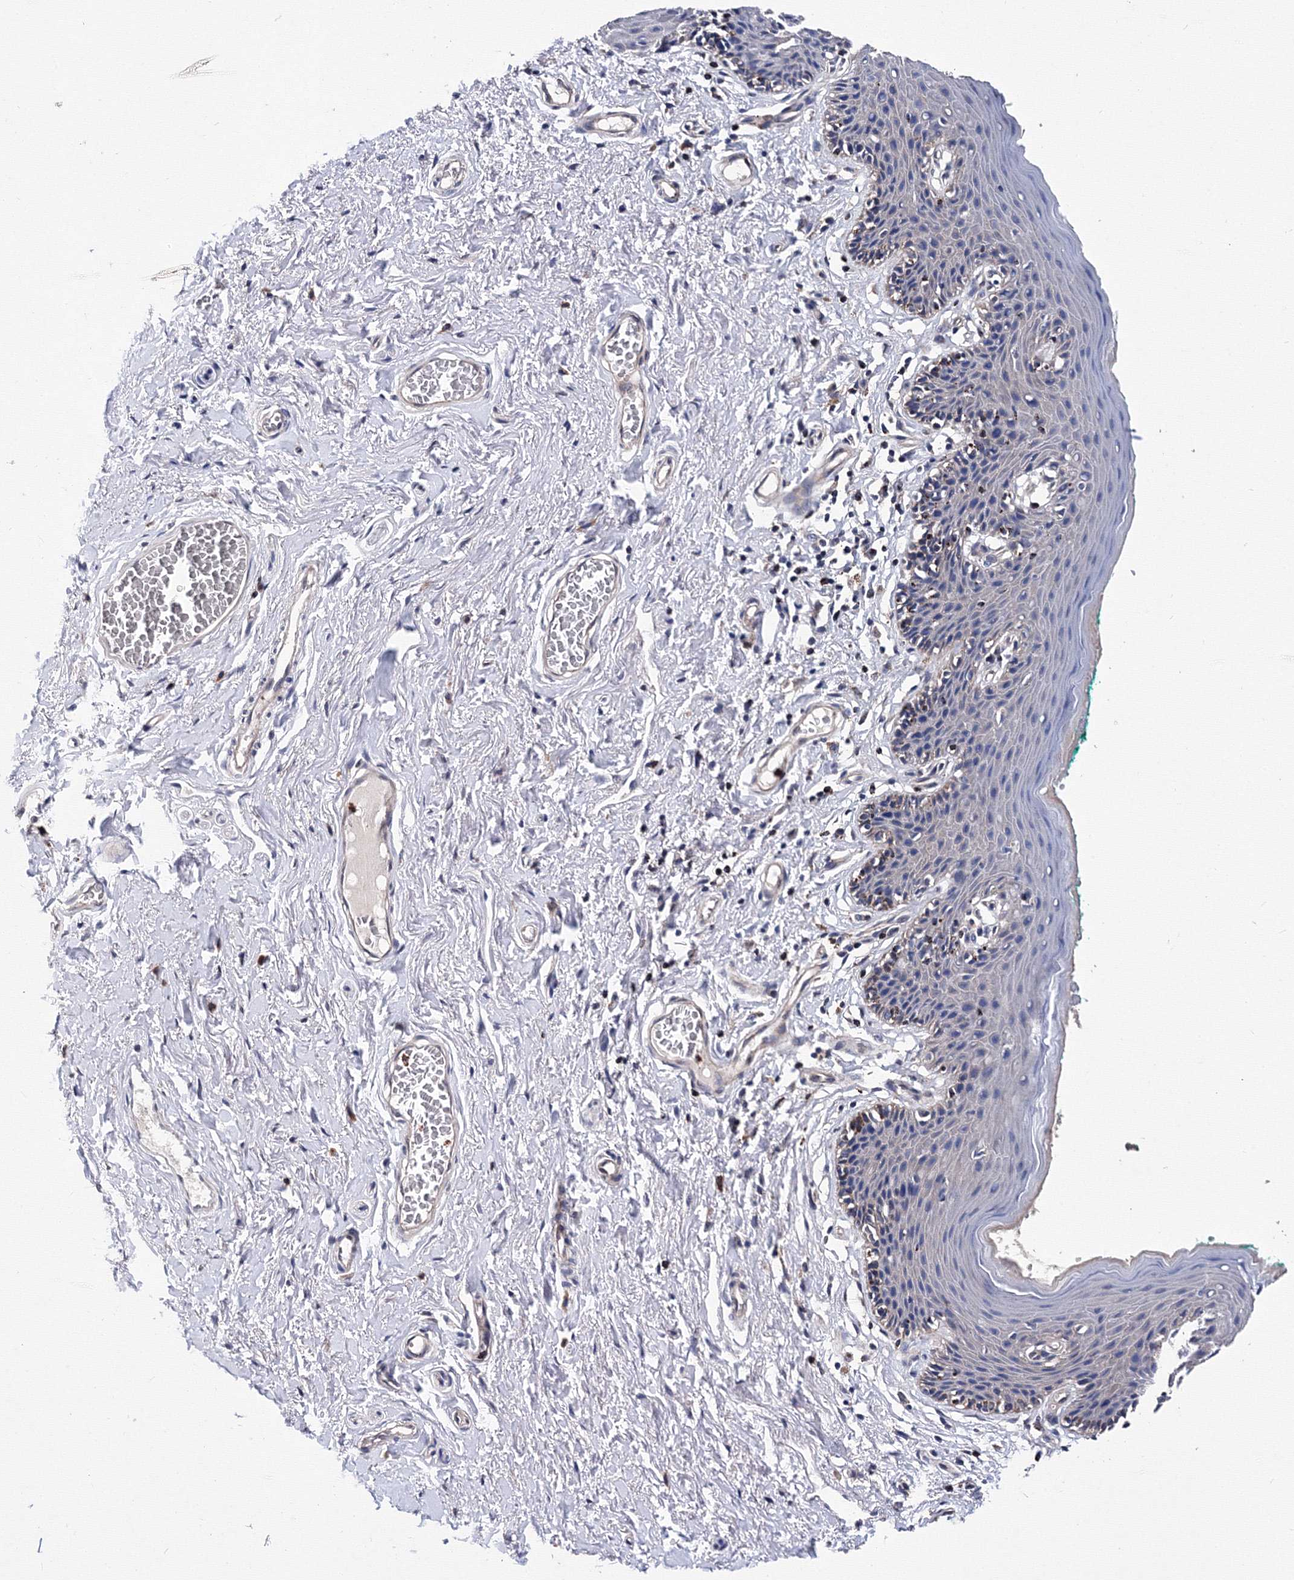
{"staining": {"intensity": "negative", "quantity": "none", "location": "none"}, "tissue": "skin", "cell_type": "Epidermal cells", "image_type": "normal", "snomed": [{"axis": "morphology", "description": "Normal tissue, NOS"}, {"axis": "topography", "description": "Vulva"}], "caption": "Skin stained for a protein using immunohistochemistry (IHC) reveals no positivity epidermal cells.", "gene": "PHYKPL", "patient": {"sex": "female", "age": 66}}